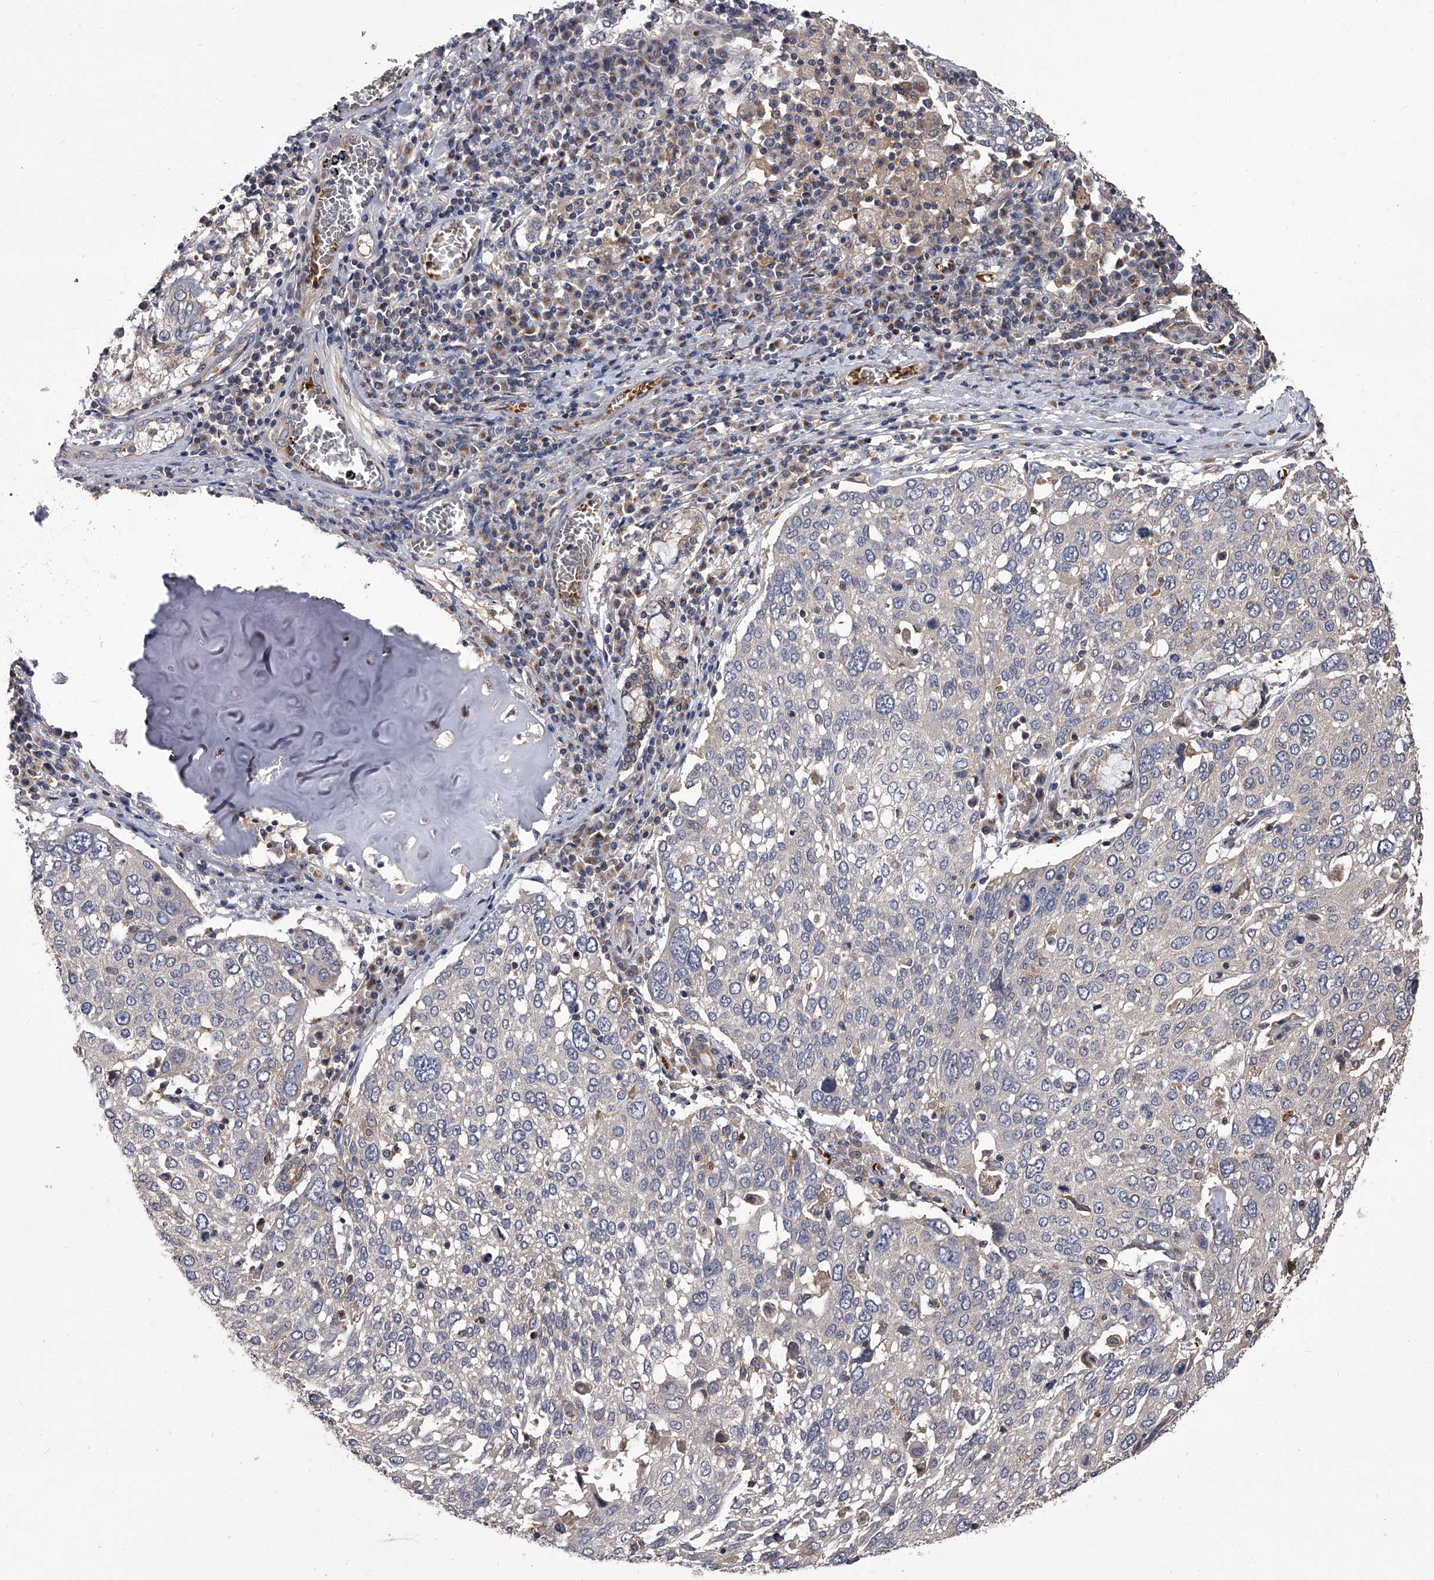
{"staining": {"intensity": "negative", "quantity": "none", "location": "none"}, "tissue": "lung cancer", "cell_type": "Tumor cells", "image_type": "cancer", "snomed": [{"axis": "morphology", "description": "Squamous cell carcinoma, NOS"}, {"axis": "topography", "description": "Lung"}], "caption": "This is an immunohistochemistry (IHC) micrograph of lung squamous cell carcinoma. There is no staining in tumor cells.", "gene": "STK36", "patient": {"sex": "male", "age": 65}}